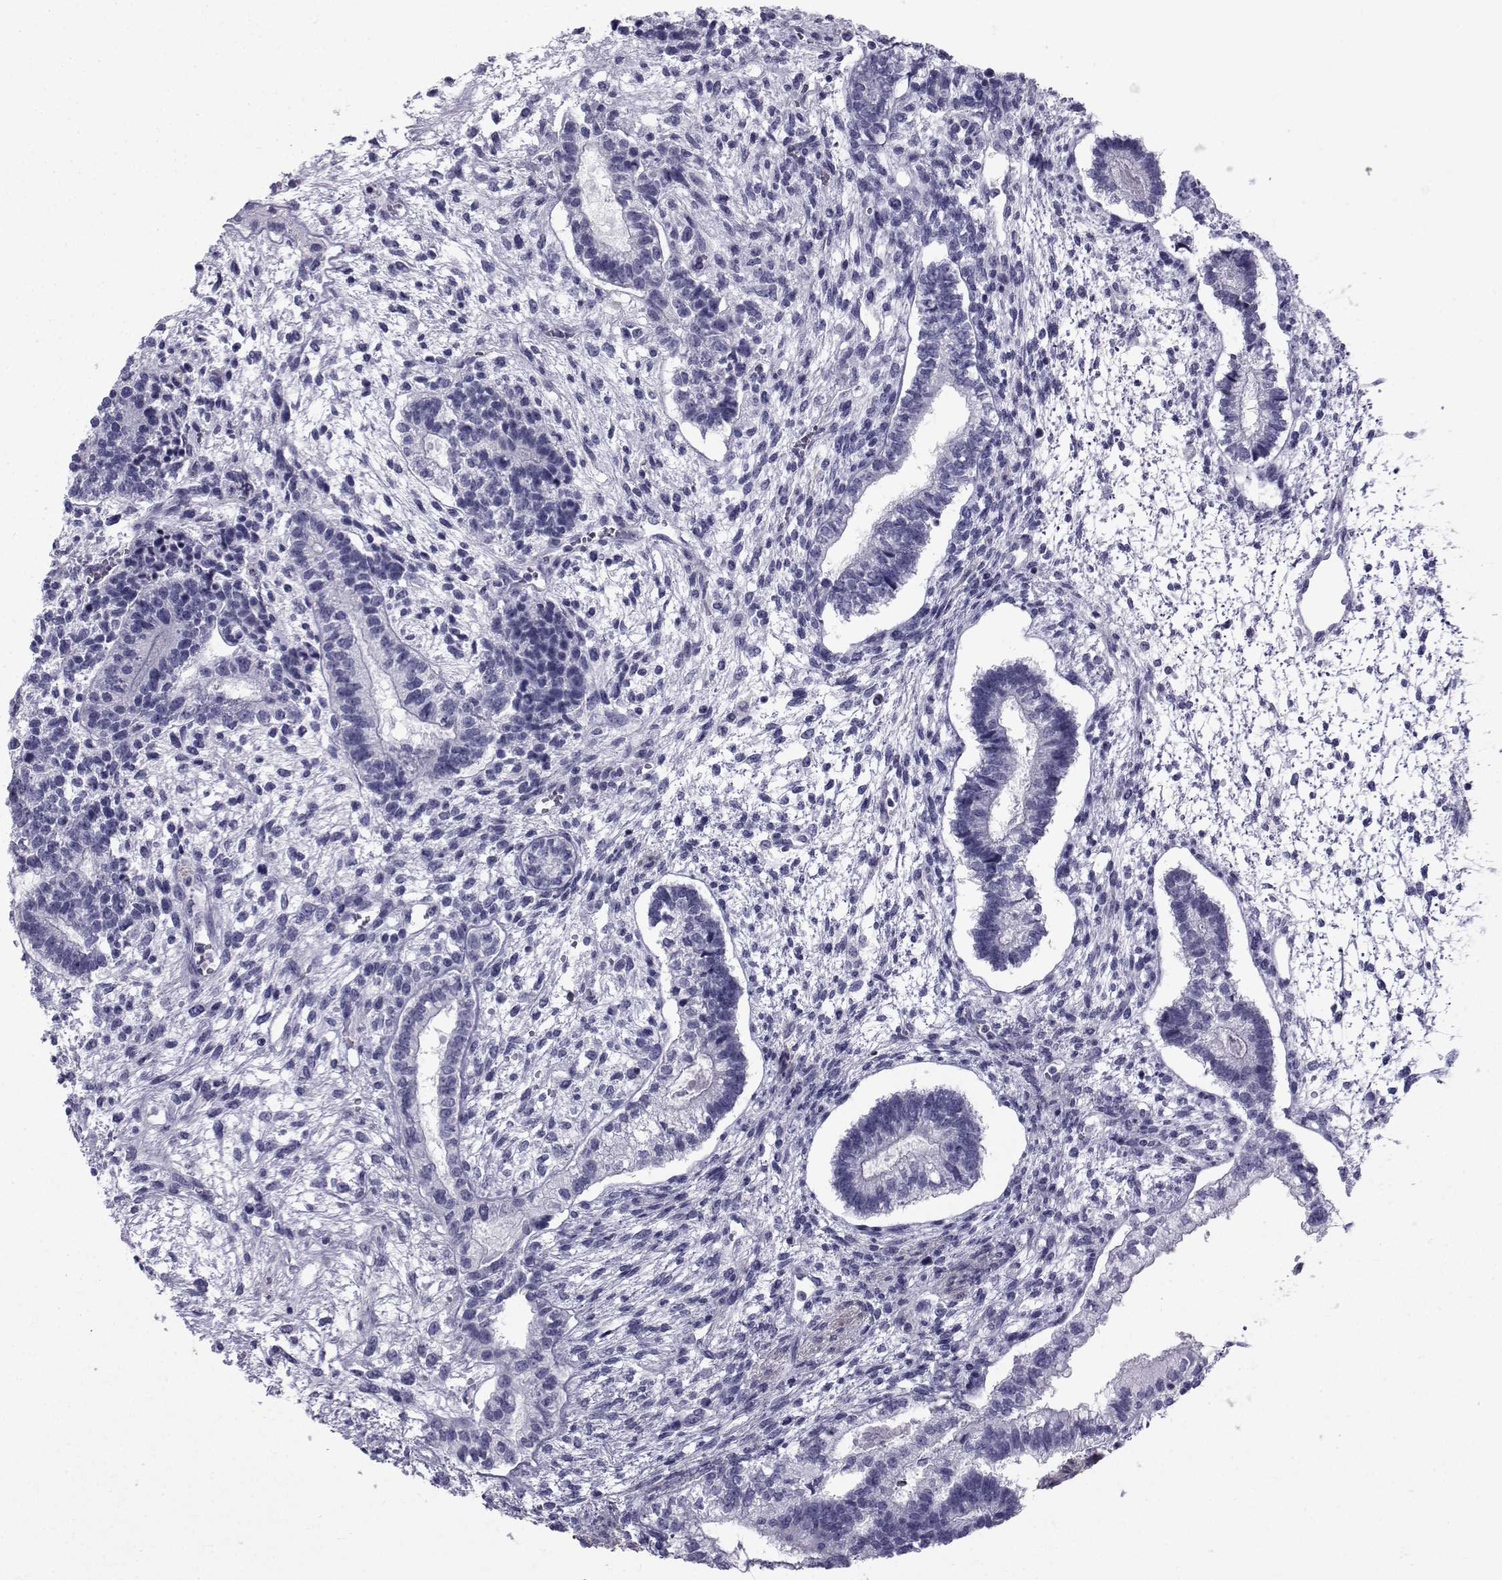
{"staining": {"intensity": "negative", "quantity": "none", "location": "none"}, "tissue": "testis cancer", "cell_type": "Tumor cells", "image_type": "cancer", "snomed": [{"axis": "morphology", "description": "Carcinoma, Embryonal, NOS"}, {"axis": "topography", "description": "Testis"}], "caption": "Tumor cells are negative for brown protein staining in testis embryonal carcinoma. (IHC, brightfield microscopy, high magnification).", "gene": "SPANXD", "patient": {"sex": "male", "age": 37}}